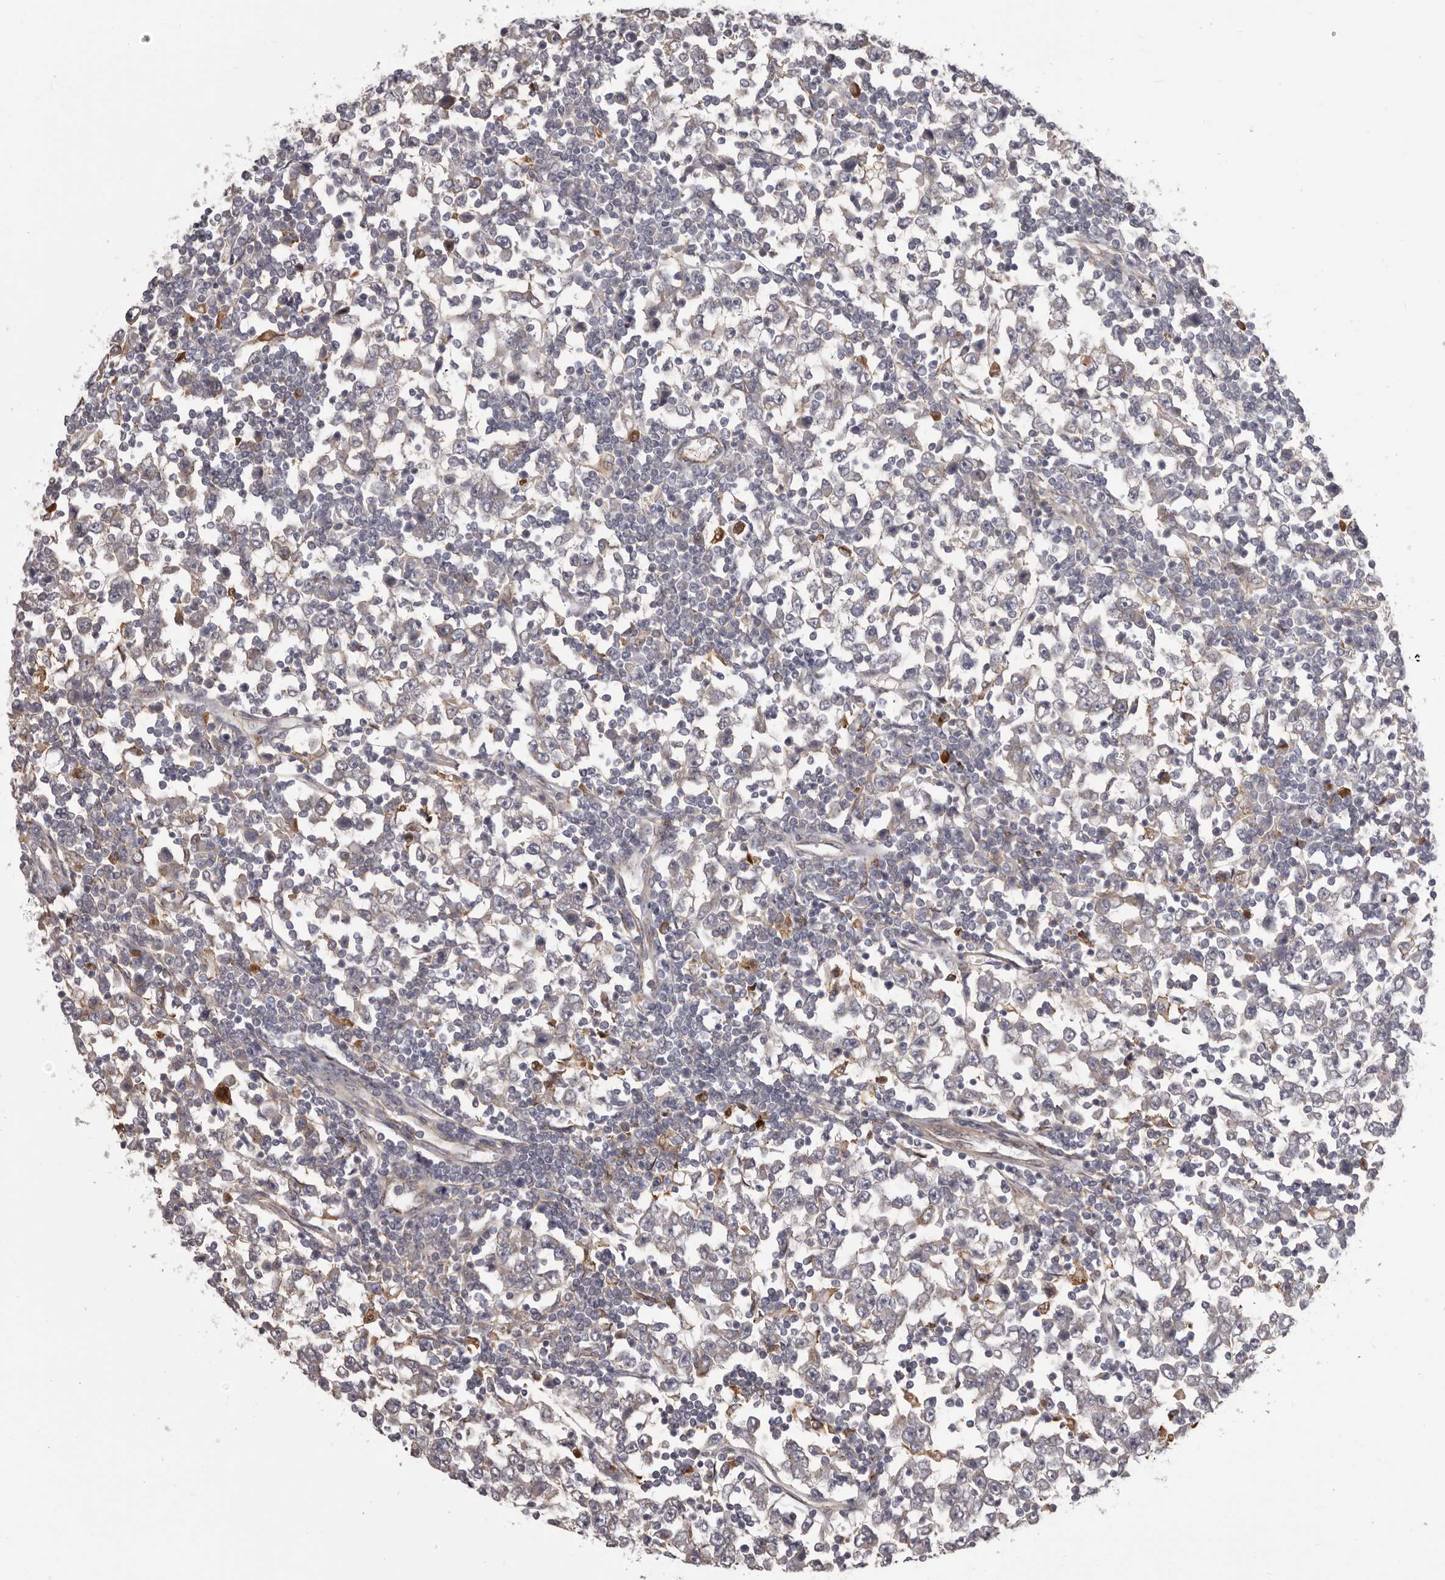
{"staining": {"intensity": "weak", "quantity": "25%-75%", "location": "cytoplasmic/membranous"}, "tissue": "testis cancer", "cell_type": "Tumor cells", "image_type": "cancer", "snomed": [{"axis": "morphology", "description": "Seminoma, NOS"}, {"axis": "topography", "description": "Testis"}], "caption": "Human testis seminoma stained with a brown dye displays weak cytoplasmic/membranous positive positivity in approximately 25%-75% of tumor cells.", "gene": "OTUD3", "patient": {"sex": "male", "age": 65}}